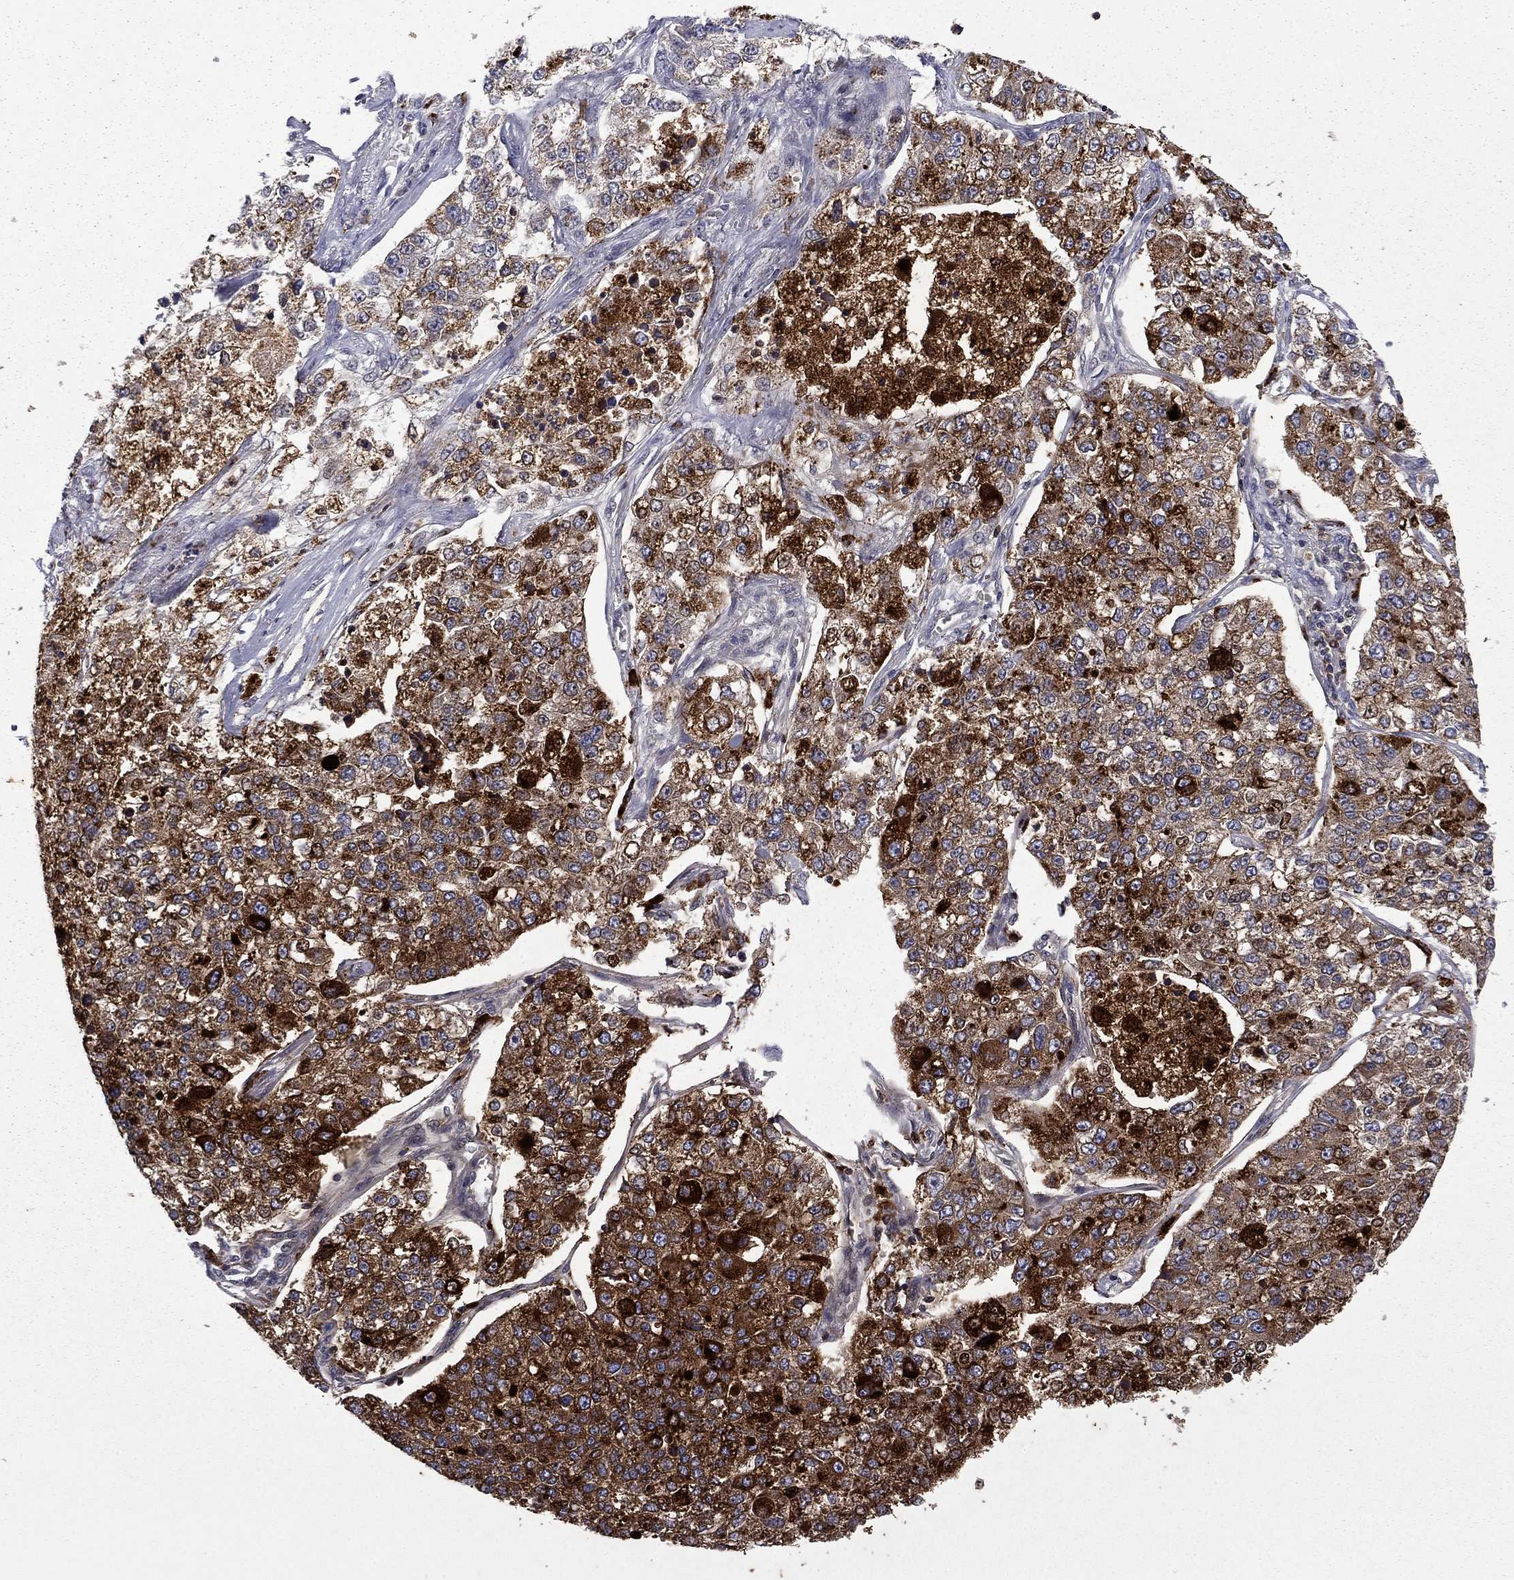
{"staining": {"intensity": "strong", "quantity": "25%-75%", "location": "cytoplasmic/membranous"}, "tissue": "lung cancer", "cell_type": "Tumor cells", "image_type": "cancer", "snomed": [{"axis": "morphology", "description": "Adenocarcinoma, NOS"}, {"axis": "topography", "description": "Lung"}], "caption": "This is a photomicrograph of IHC staining of lung adenocarcinoma, which shows strong positivity in the cytoplasmic/membranous of tumor cells.", "gene": "CEACAM7", "patient": {"sex": "male", "age": 49}}